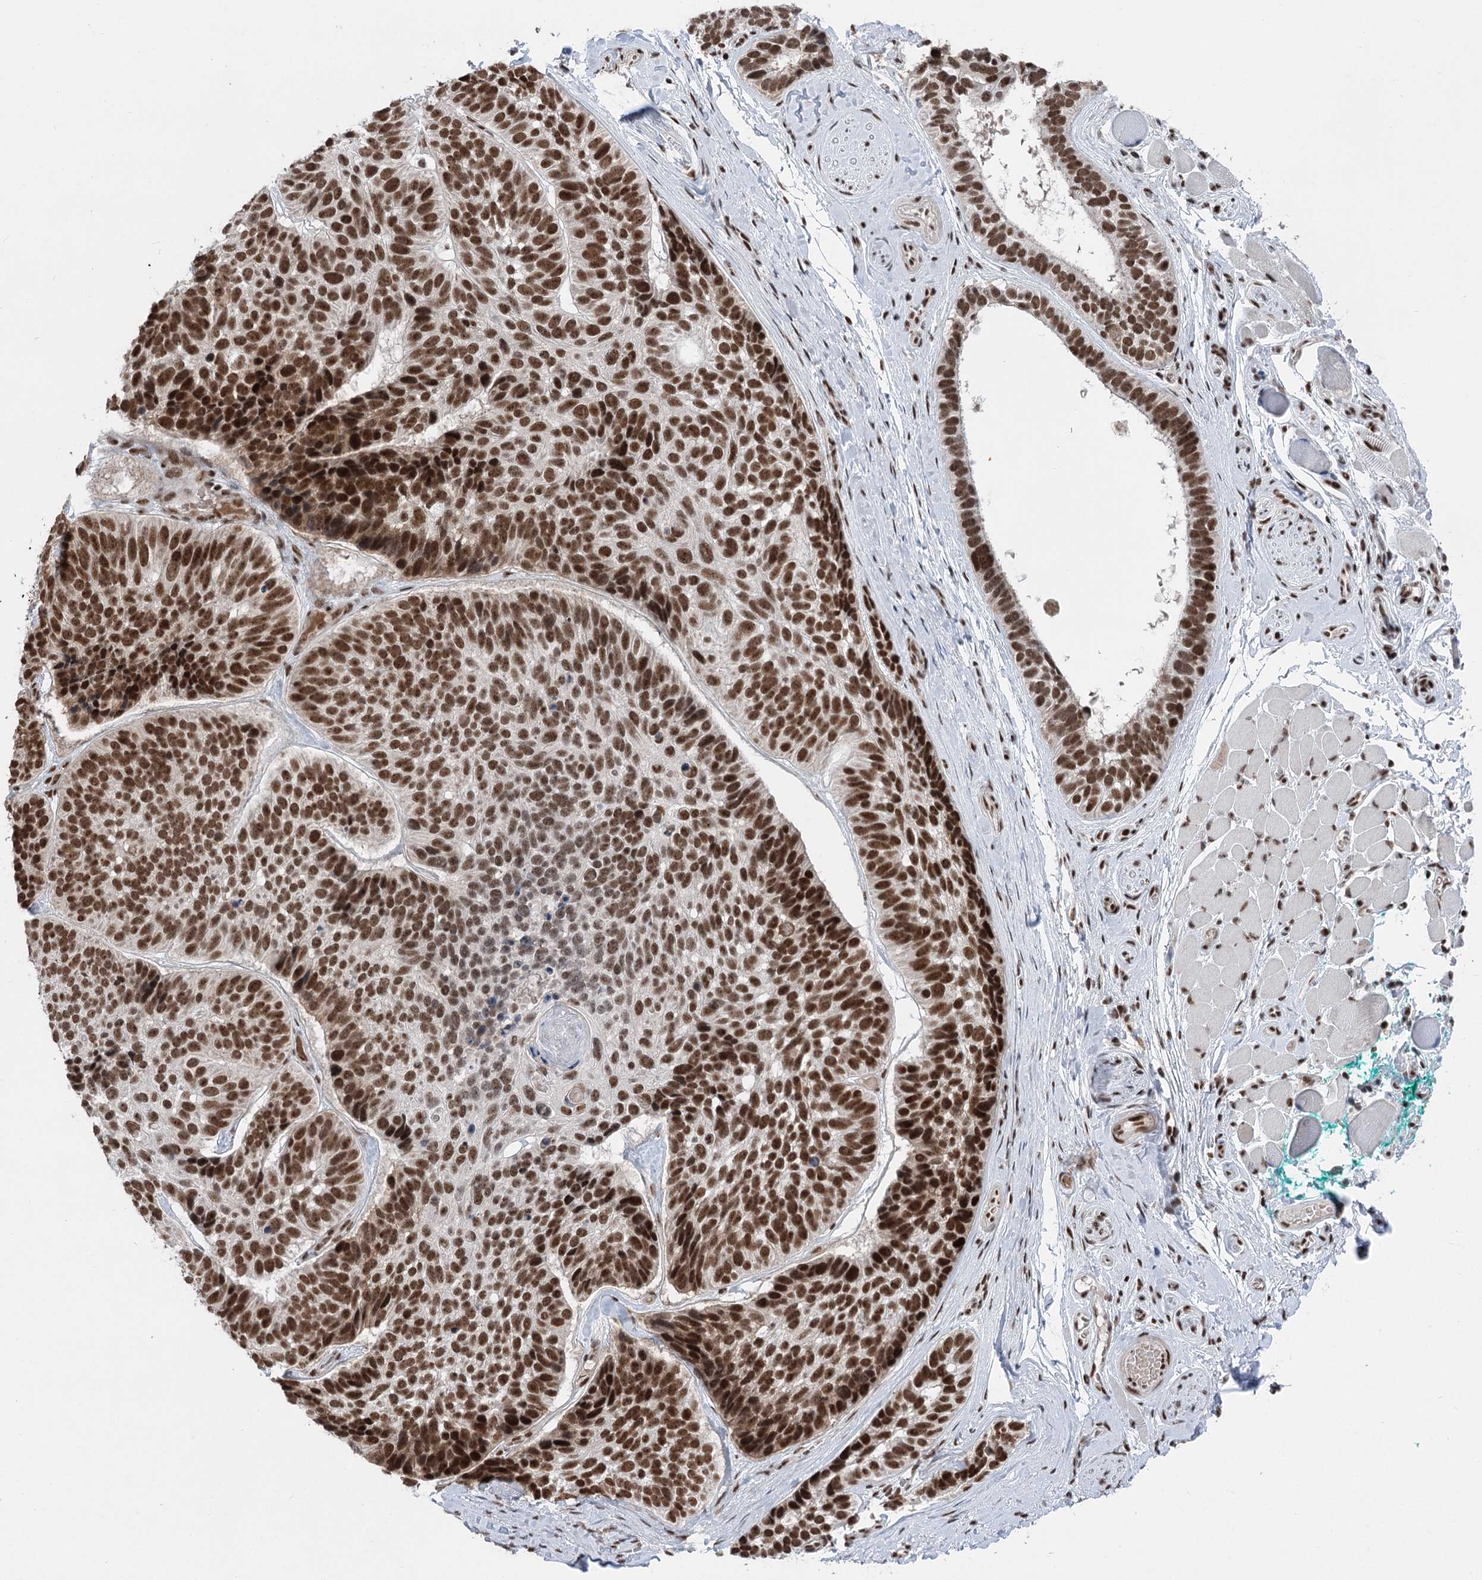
{"staining": {"intensity": "strong", "quantity": ">75%", "location": "nuclear"}, "tissue": "skin cancer", "cell_type": "Tumor cells", "image_type": "cancer", "snomed": [{"axis": "morphology", "description": "Basal cell carcinoma"}, {"axis": "topography", "description": "Skin"}], "caption": "Protein expression analysis of human skin cancer (basal cell carcinoma) reveals strong nuclear staining in about >75% of tumor cells. The staining is performed using DAB brown chromogen to label protein expression. The nuclei are counter-stained blue using hematoxylin.", "gene": "CGGBP1", "patient": {"sex": "male", "age": 62}}